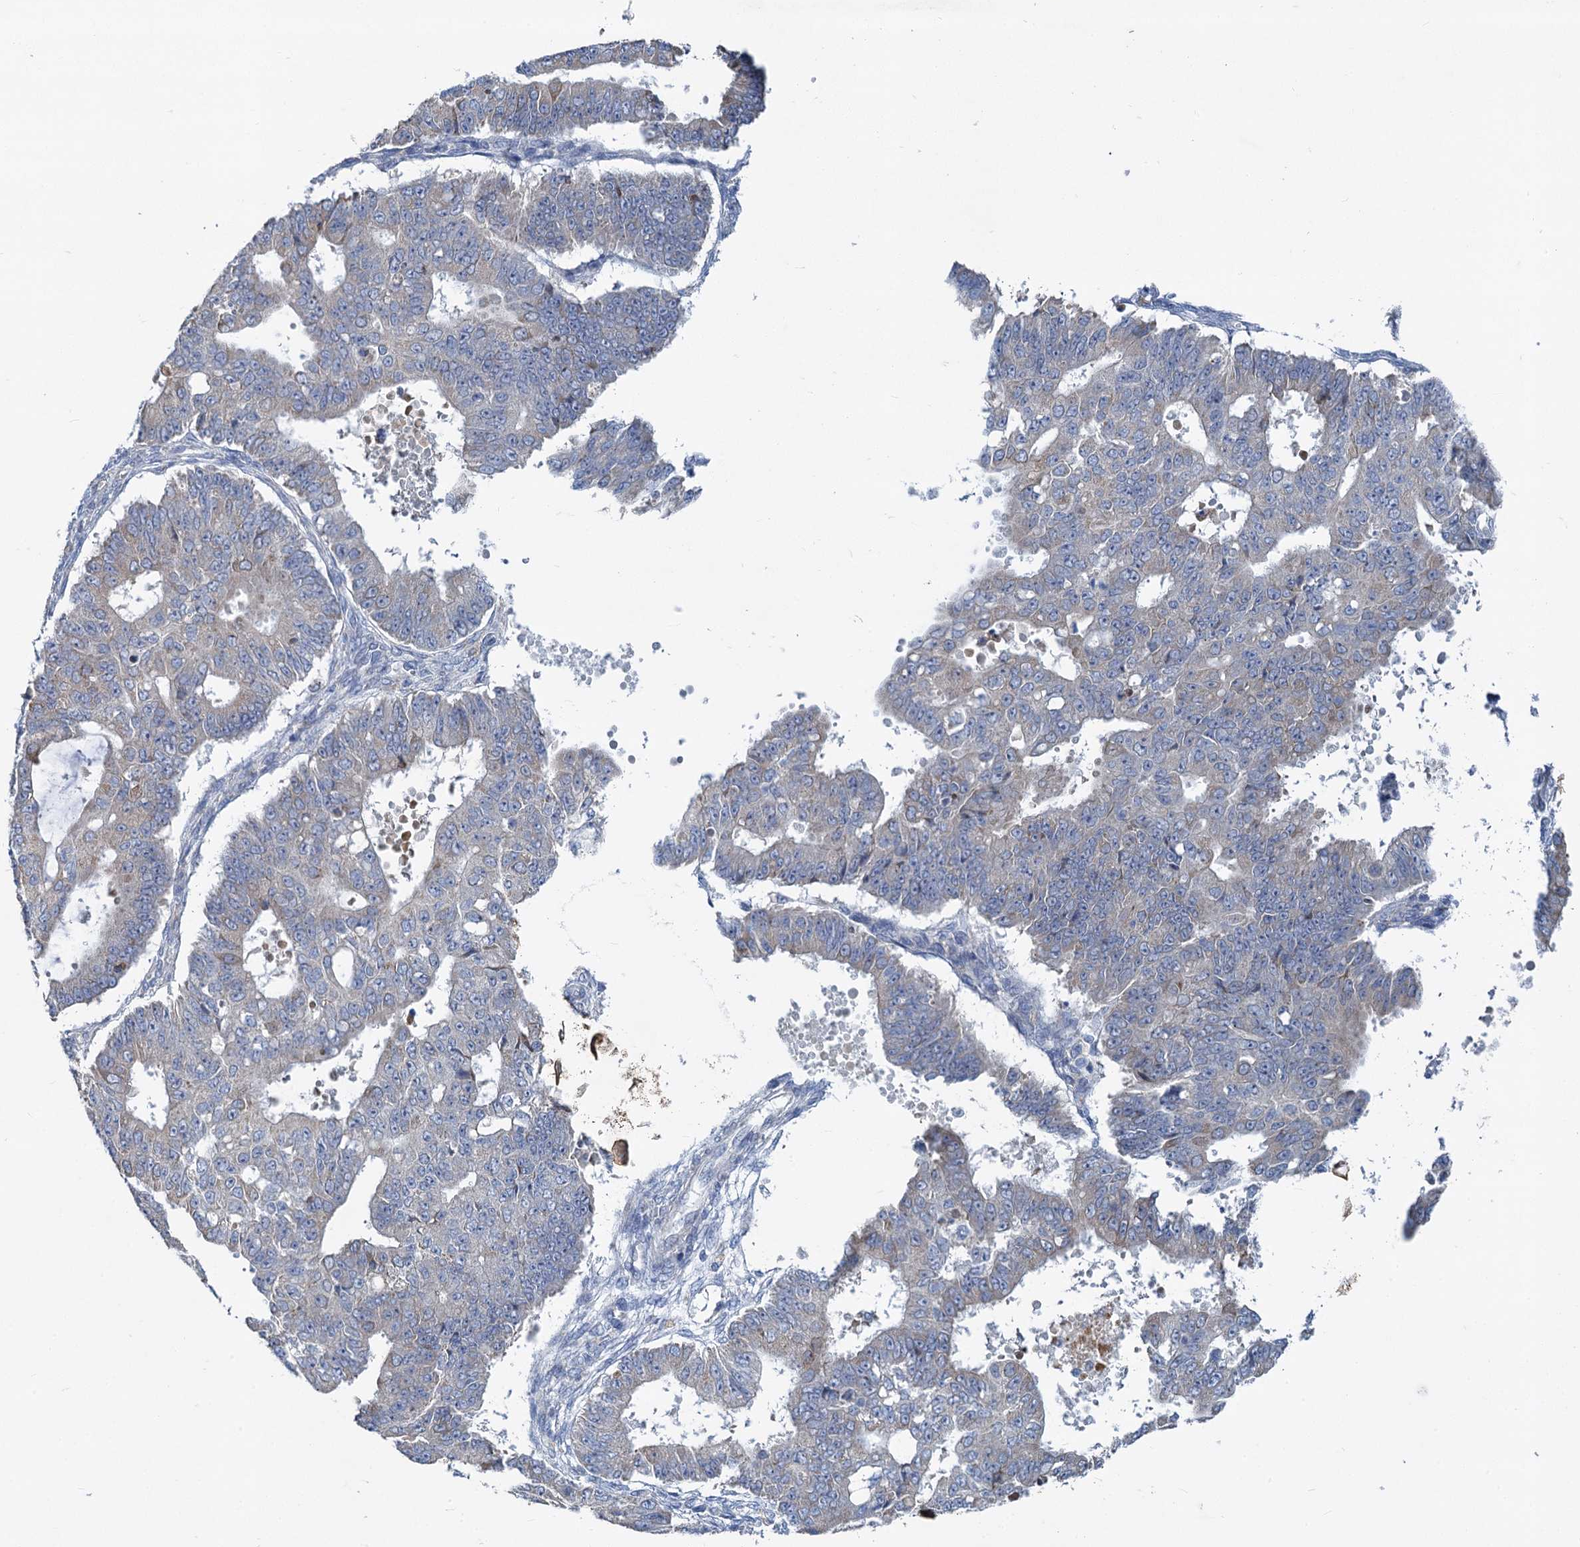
{"staining": {"intensity": "negative", "quantity": "none", "location": "none"}, "tissue": "ovarian cancer", "cell_type": "Tumor cells", "image_type": "cancer", "snomed": [{"axis": "morphology", "description": "Carcinoma, endometroid"}, {"axis": "topography", "description": "Appendix"}, {"axis": "topography", "description": "Ovary"}], "caption": "Immunohistochemistry (IHC) image of human ovarian cancer (endometroid carcinoma) stained for a protein (brown), which demonstrates no expression in tumor cells. (Immunohistochemistry, brightfield microscopy, high magnification).", "gene": "PRSS35", "patient": {"sex": "female", "age": 42}}